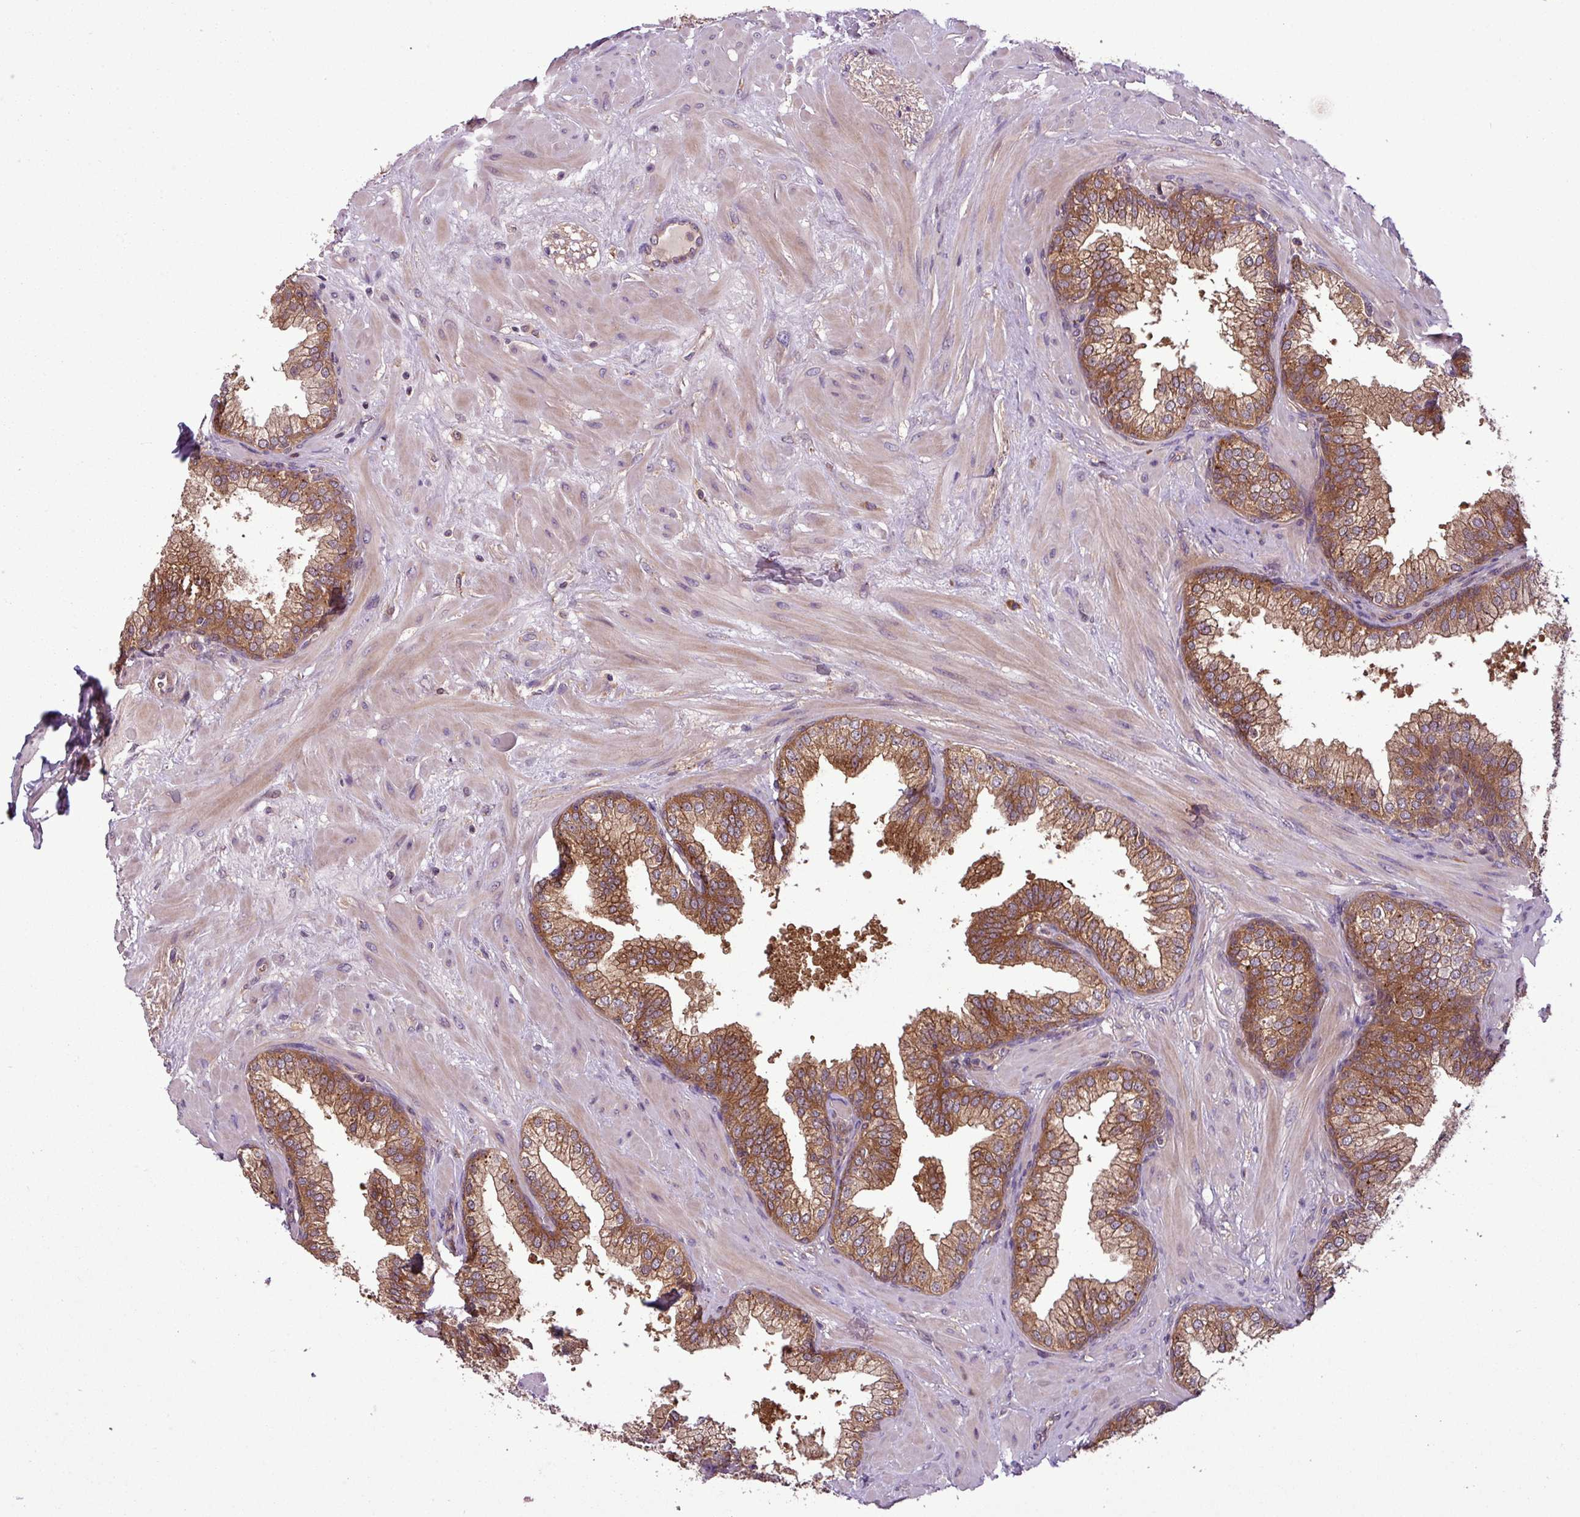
{"staining": {"intensity": "strong", "quantity": ">75%", "location": "cytoplasmic/membranous"}, "tissue": "prostate", "cell_type": "Glandular cells", "image_type": "normal", "snomed": [{"axis": "morphology", "description": "Normal tissue, NOS"}, {"axis": "topography", "description": "Prostate"}], "caption": "IHC staining of normal prostate, which displays high levels of strong cytoplasmic/membranous expression in approximately >75% of glandular cells indicating strong cytoplasmic/membranous protein expression. The staining was performed using DAB (brown) for protein detection and nuclei were counterstained in hematoxylin (blue).", "gene": "SIRPB2", "patient": {"sex": "male", "age": 60}}